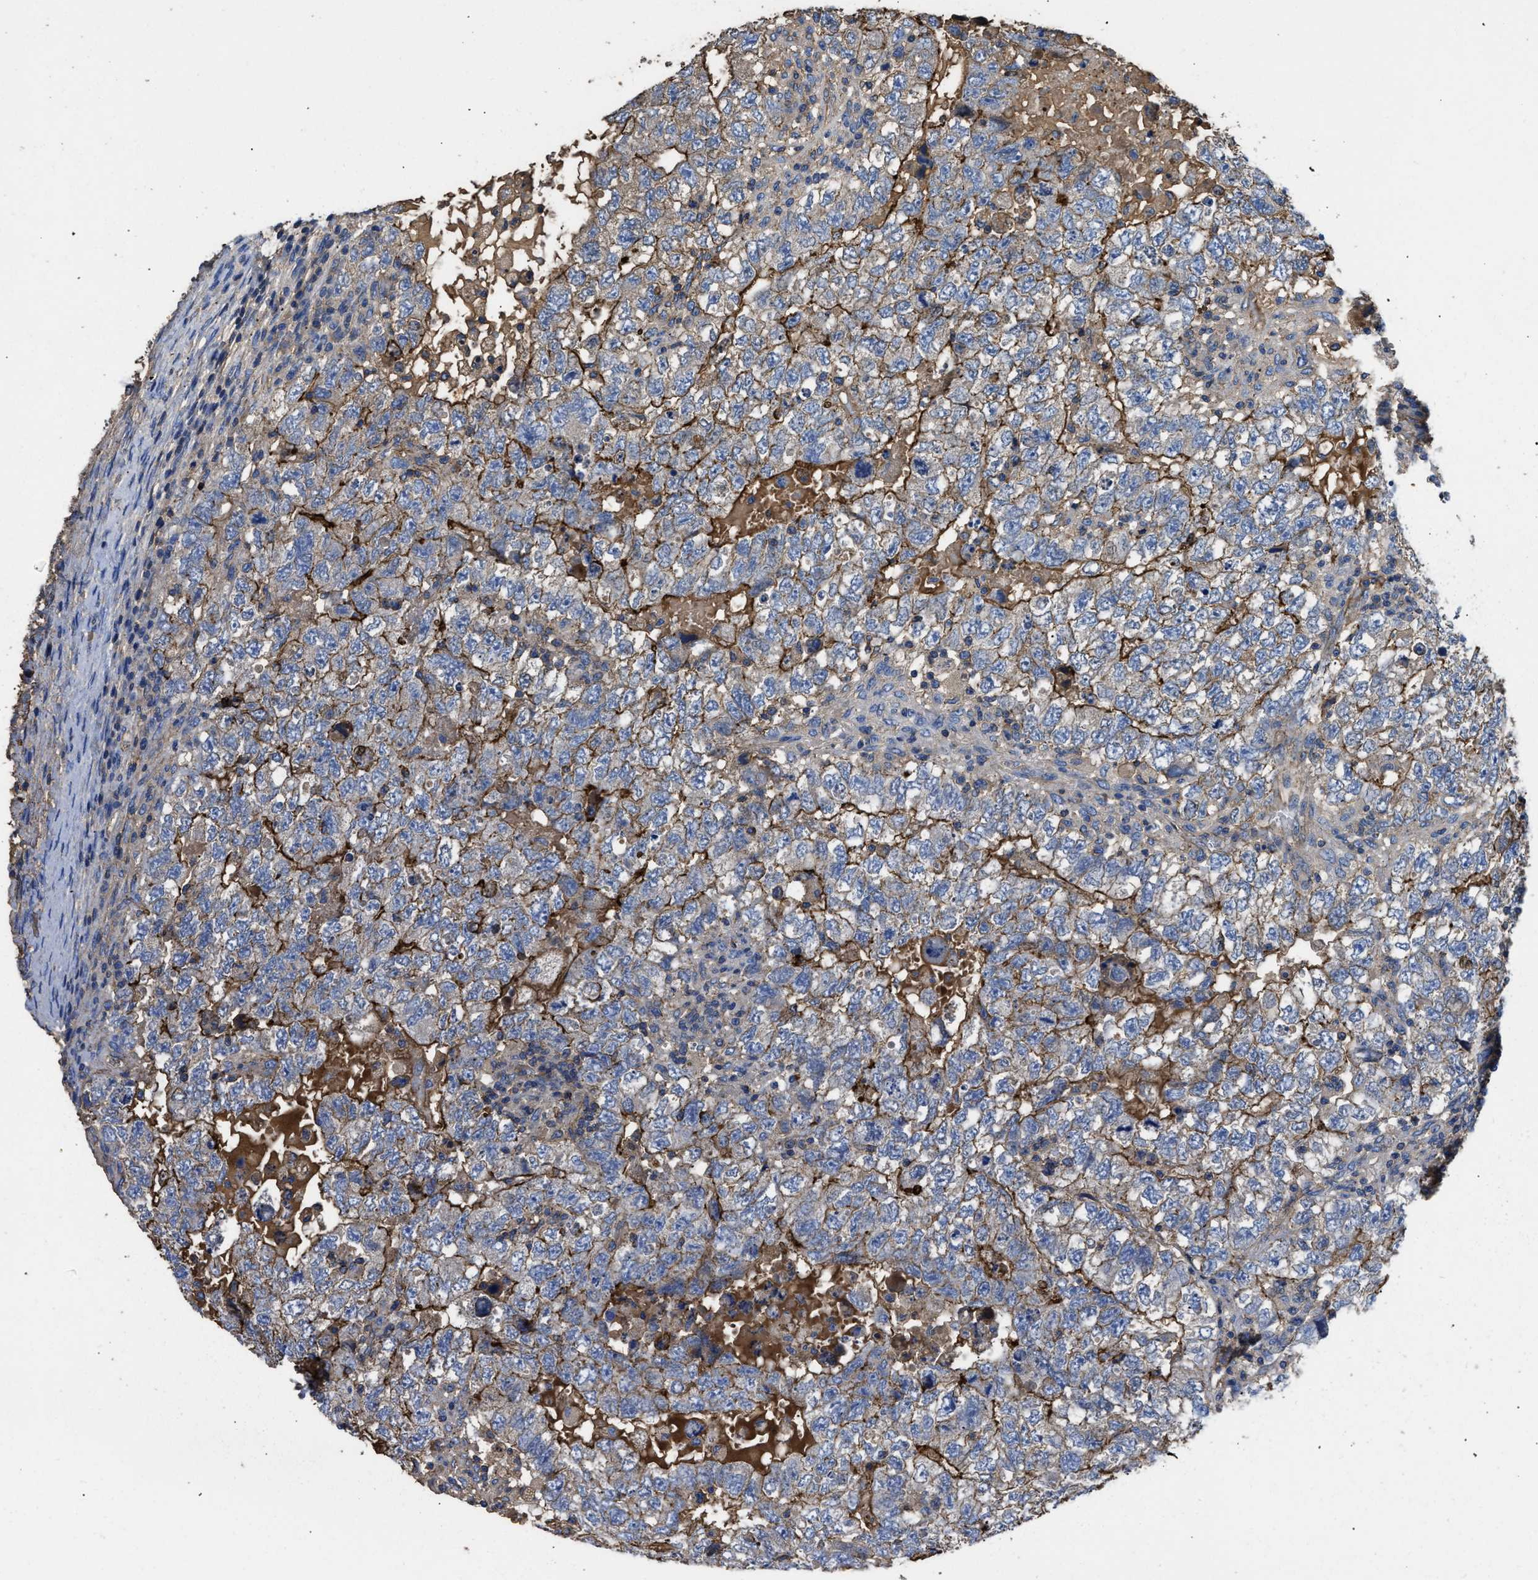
{"staining": {"intensity": "moderate", "quantity": "25%-75%", "location": "cytoplasmic/membranous"}, "tissue": "testis cancer", "cell_type": "Tumor cells", "image_type": "cancer", "snomed": [{"axis": "morphology", "description": "Carcinoma, Embryonal, NOS"}, {"axis": "topography", "description": "Testis"}], "caption": "DAB immunohistochemical staining of human embryonal carcinoma (testis) exhibits moderate cytoplasmic/membranous protein expression in approximately 25%-75% of tumor cells.", "gene": "USP4", "patient": {"sex": "male", "age": 36}}